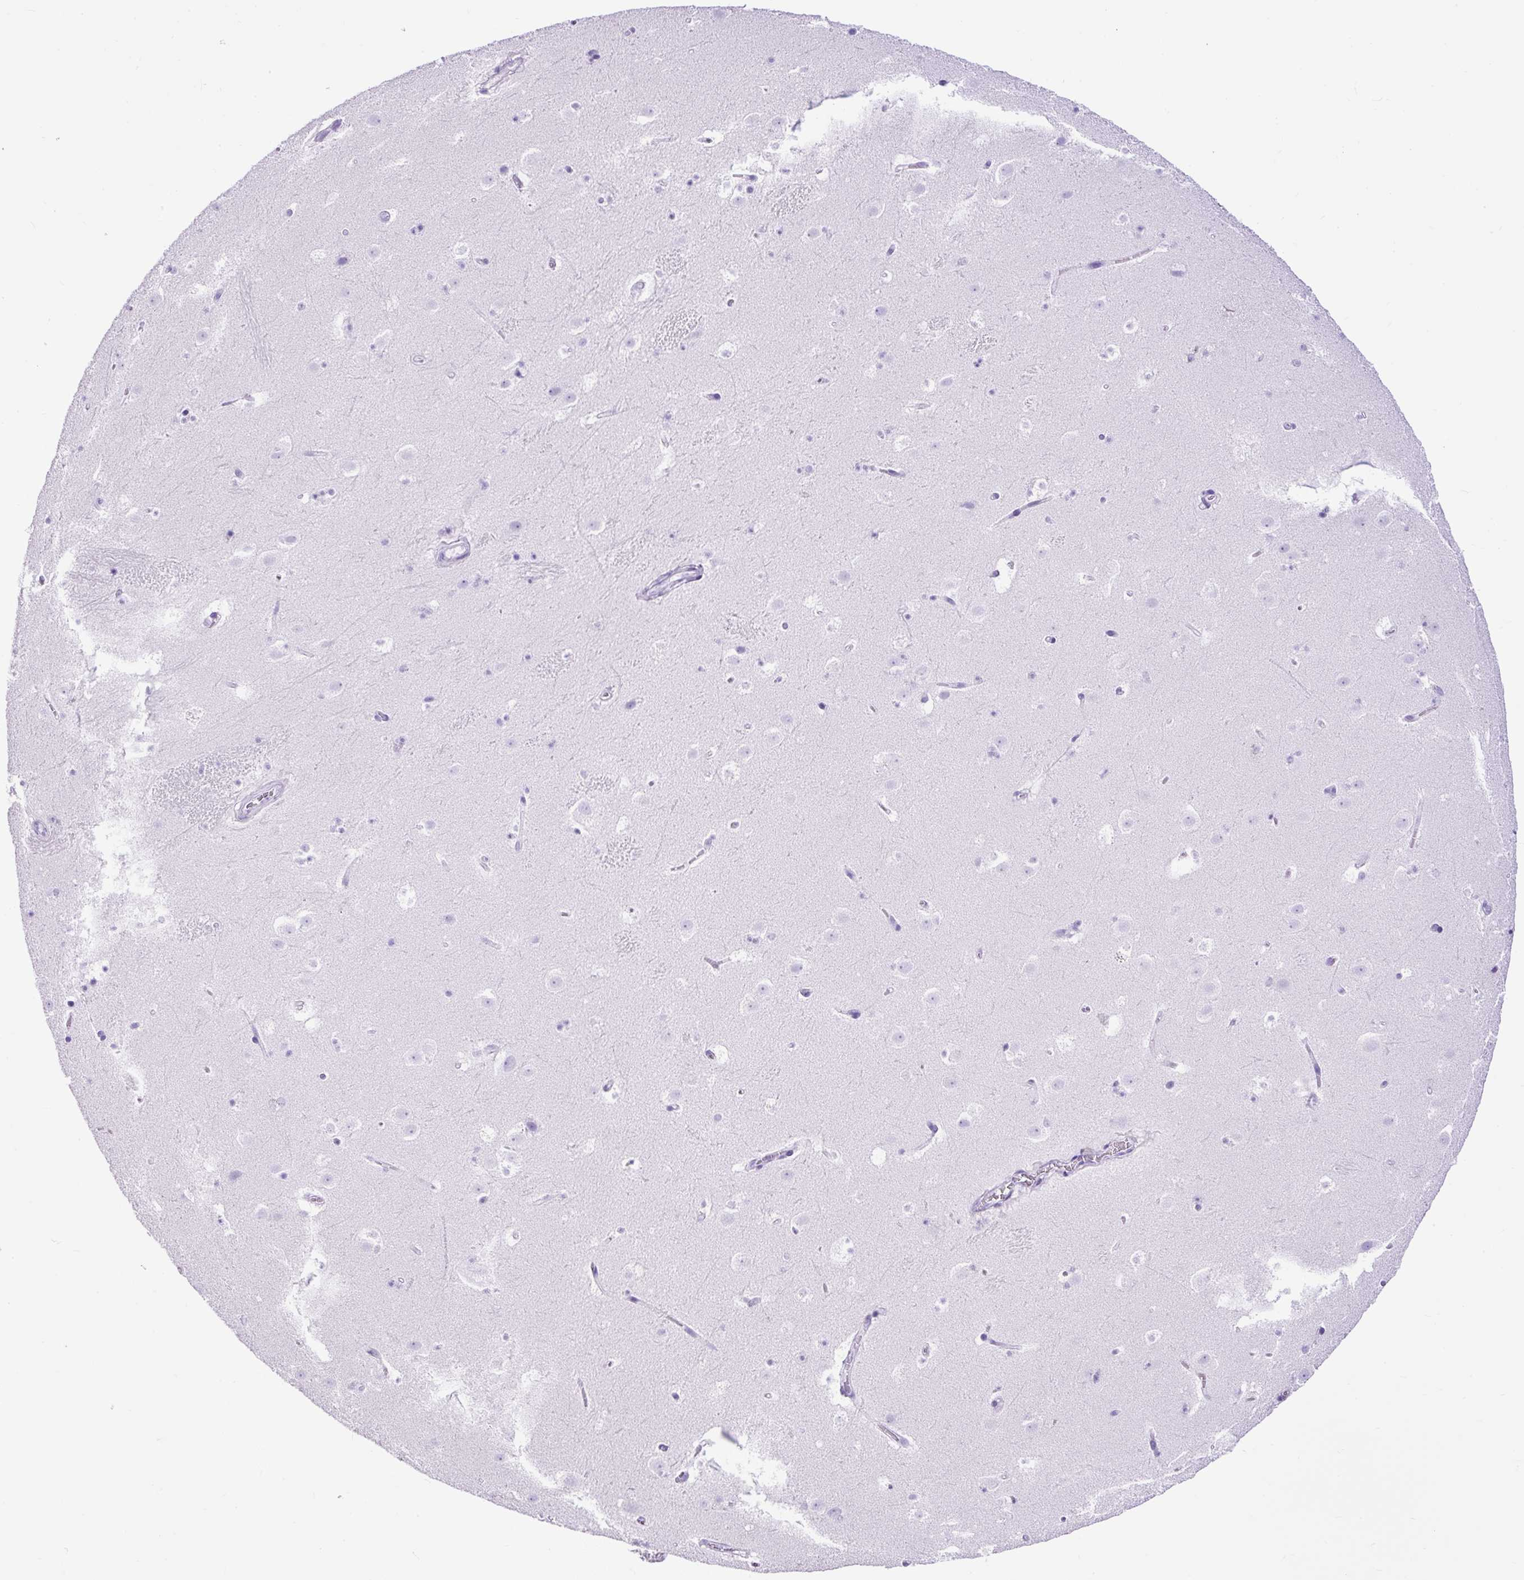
{"staining": {"intensity": "negative", "quantity": "none", "location": "none"}, "tissue": "caudate", "cell_type": "Glial cells", "image_type": "normal", "snomed": [{"axis": "morphology", "description": "Normal tissue, NOS"}, {"axis": "topography", "description": "Lateral ventricle wall"}], "caption": "A high-resolution photomicrograph shows IHC staining of normal caudate, which displays no significant staining in glial cells.", "gene": "PDIA2", "patient": {"sex": "male", "age": 37}}